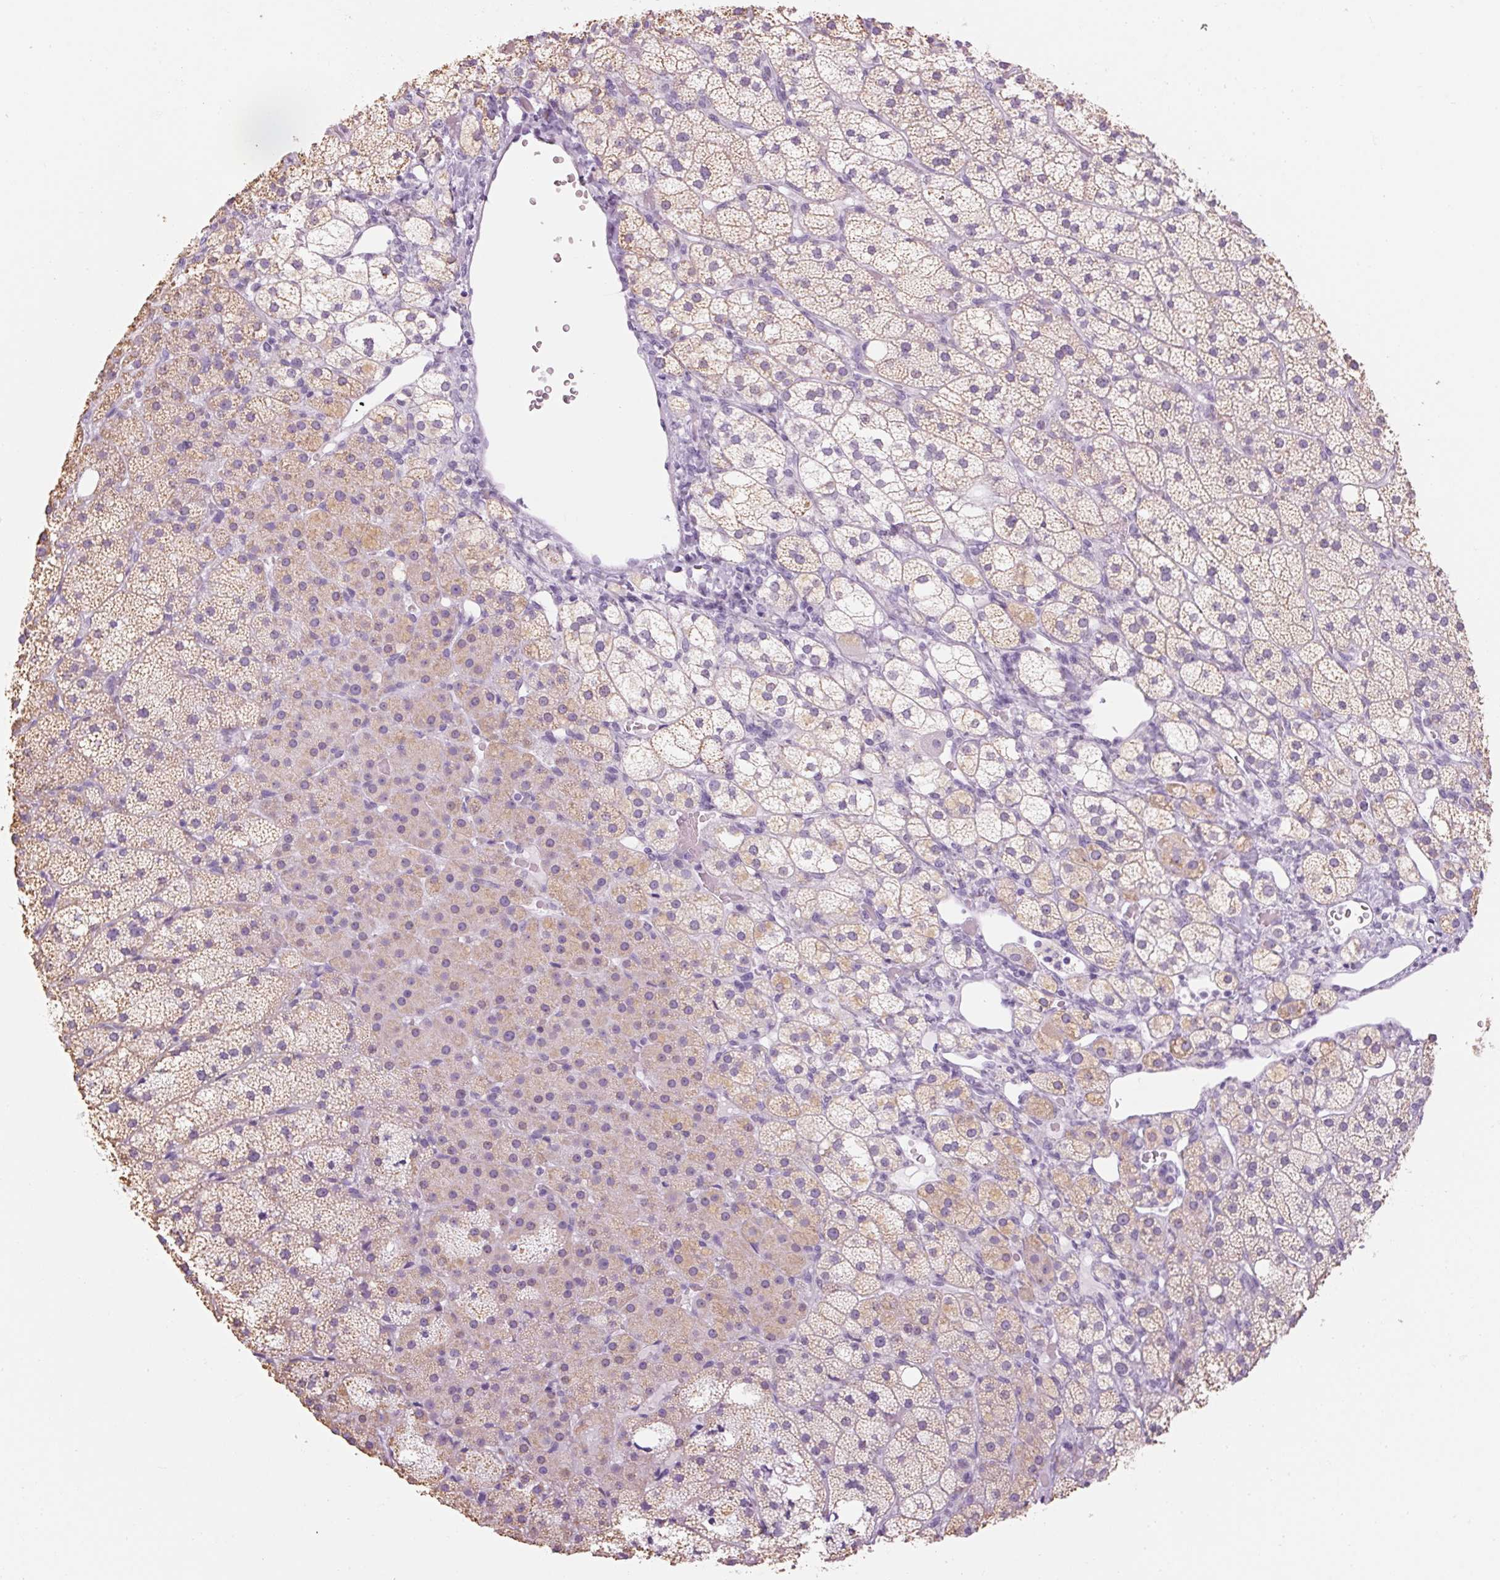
{"staining": {"intensity": "weak", "quantity": "25%-75%", "location": "cytoplasmic/membranous"}, "tissue": "adrenal gland", "cell_type": "Glandular cells", "image_type": "normal", "snomed": [{"axis": "morphology", "description": "Normal tissue, NOS"}, {"axis": "topography", "description": "Adrenal gland"}], "caption": "Adrenal gland stained with immunohistochemistry (IHC) shows weak cytoplasmic/membranous staining in approximately 25%-75% of glandular cells.", "gene": "RPTN", "patient": {"sex": "male", "age": 53}}